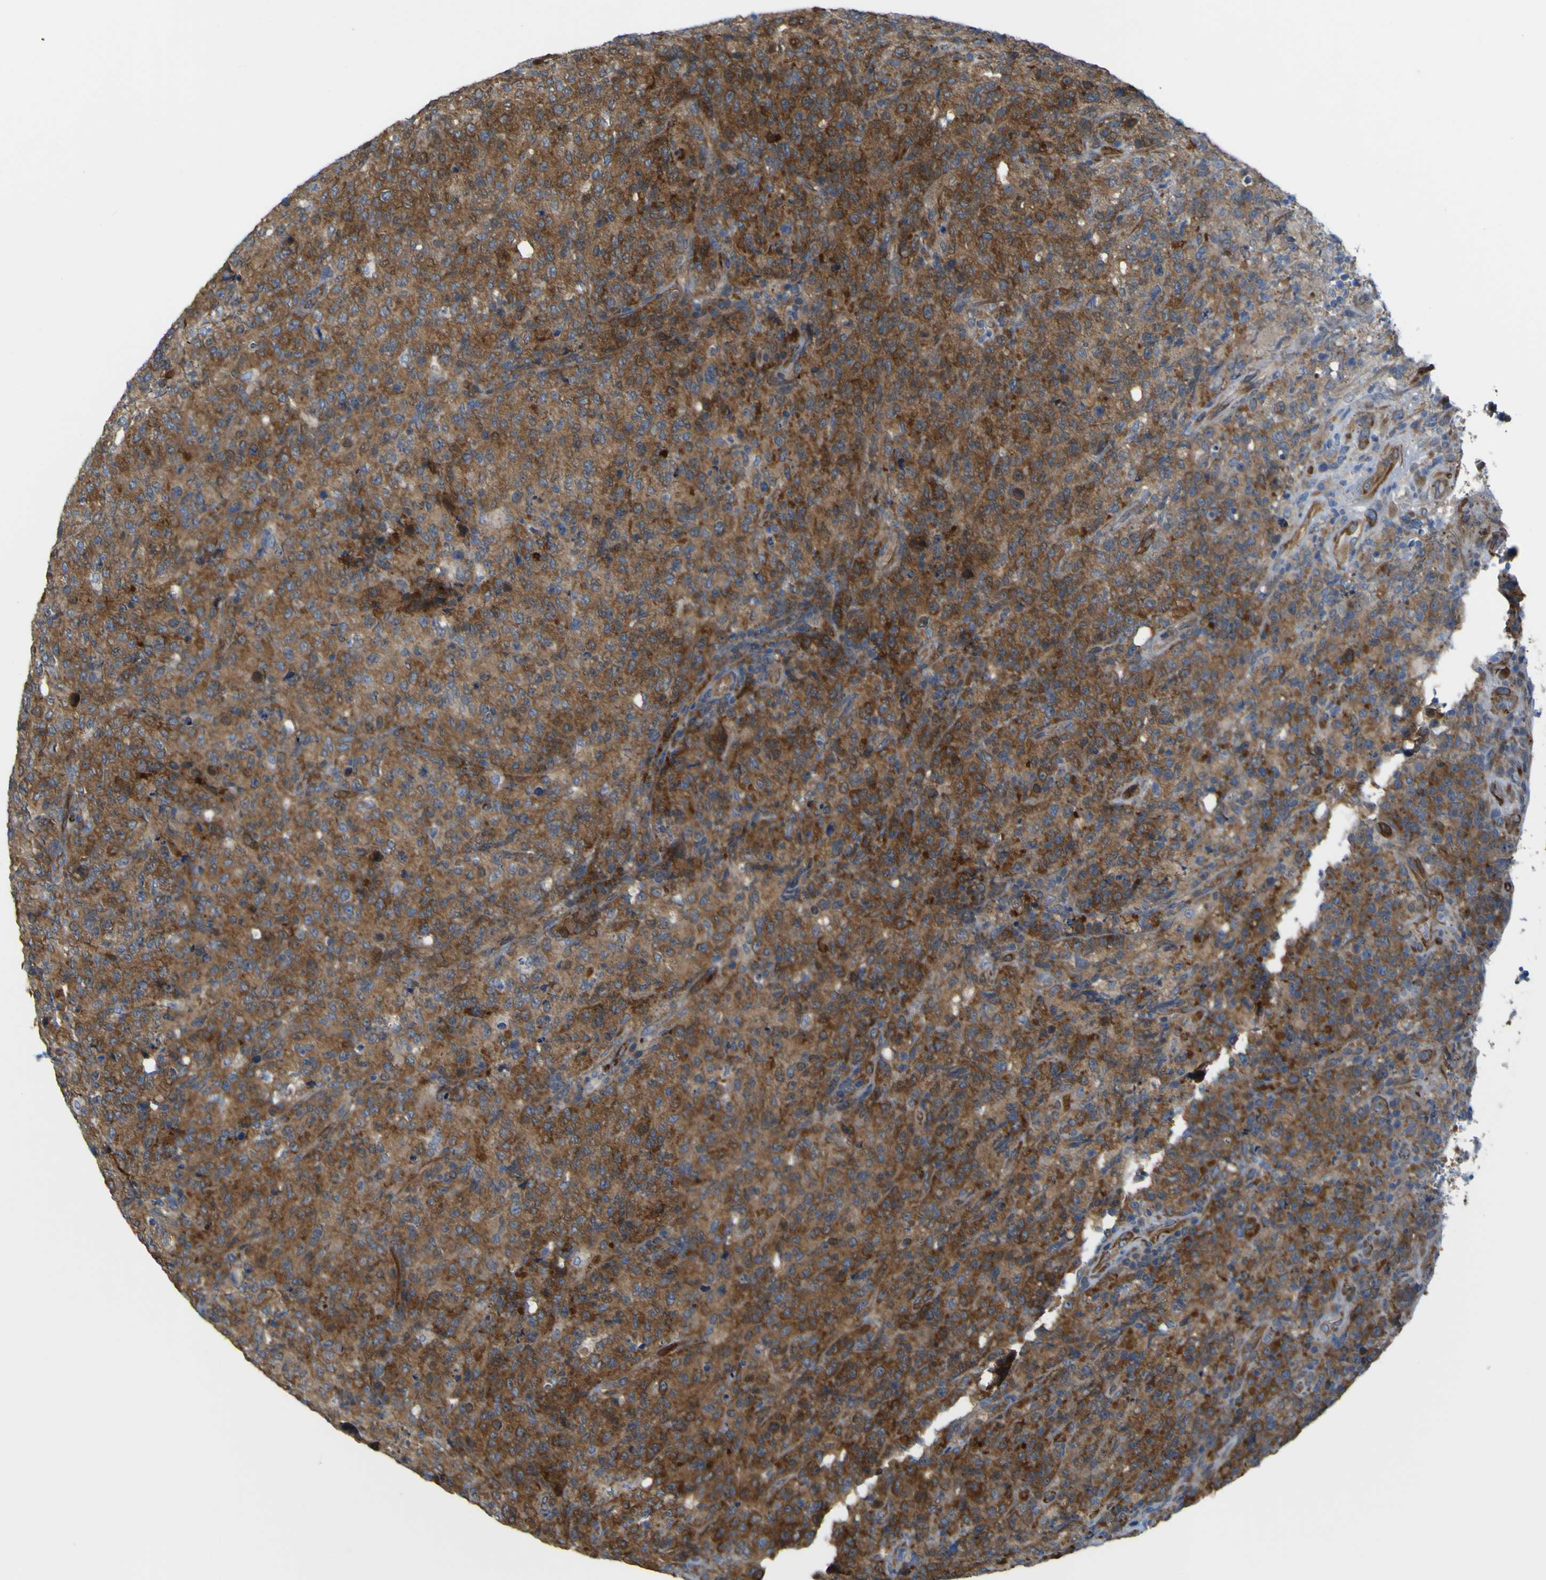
{"staining": {"intensity": "moderate", "quantity": ">75%", "location": "cytoplasmic/membranous"}, "tissue": "lymphoma", "cell_type": "Tumor cells", "image_type": "cancer", "snomed": [{"axis": "morphology", "description": "Malignant lymphoma, non-Hodgkin's type, High grade"}, {"axis": "topography", "description": "Tonsil"}], "caption": "Protein staining of lymphoma tissue exhibits moderate cytoplasmic/membranous staining in about >75% of tumor cells.", "gene": "JPH1", "patient": {"sex": "female", "age": 36}}